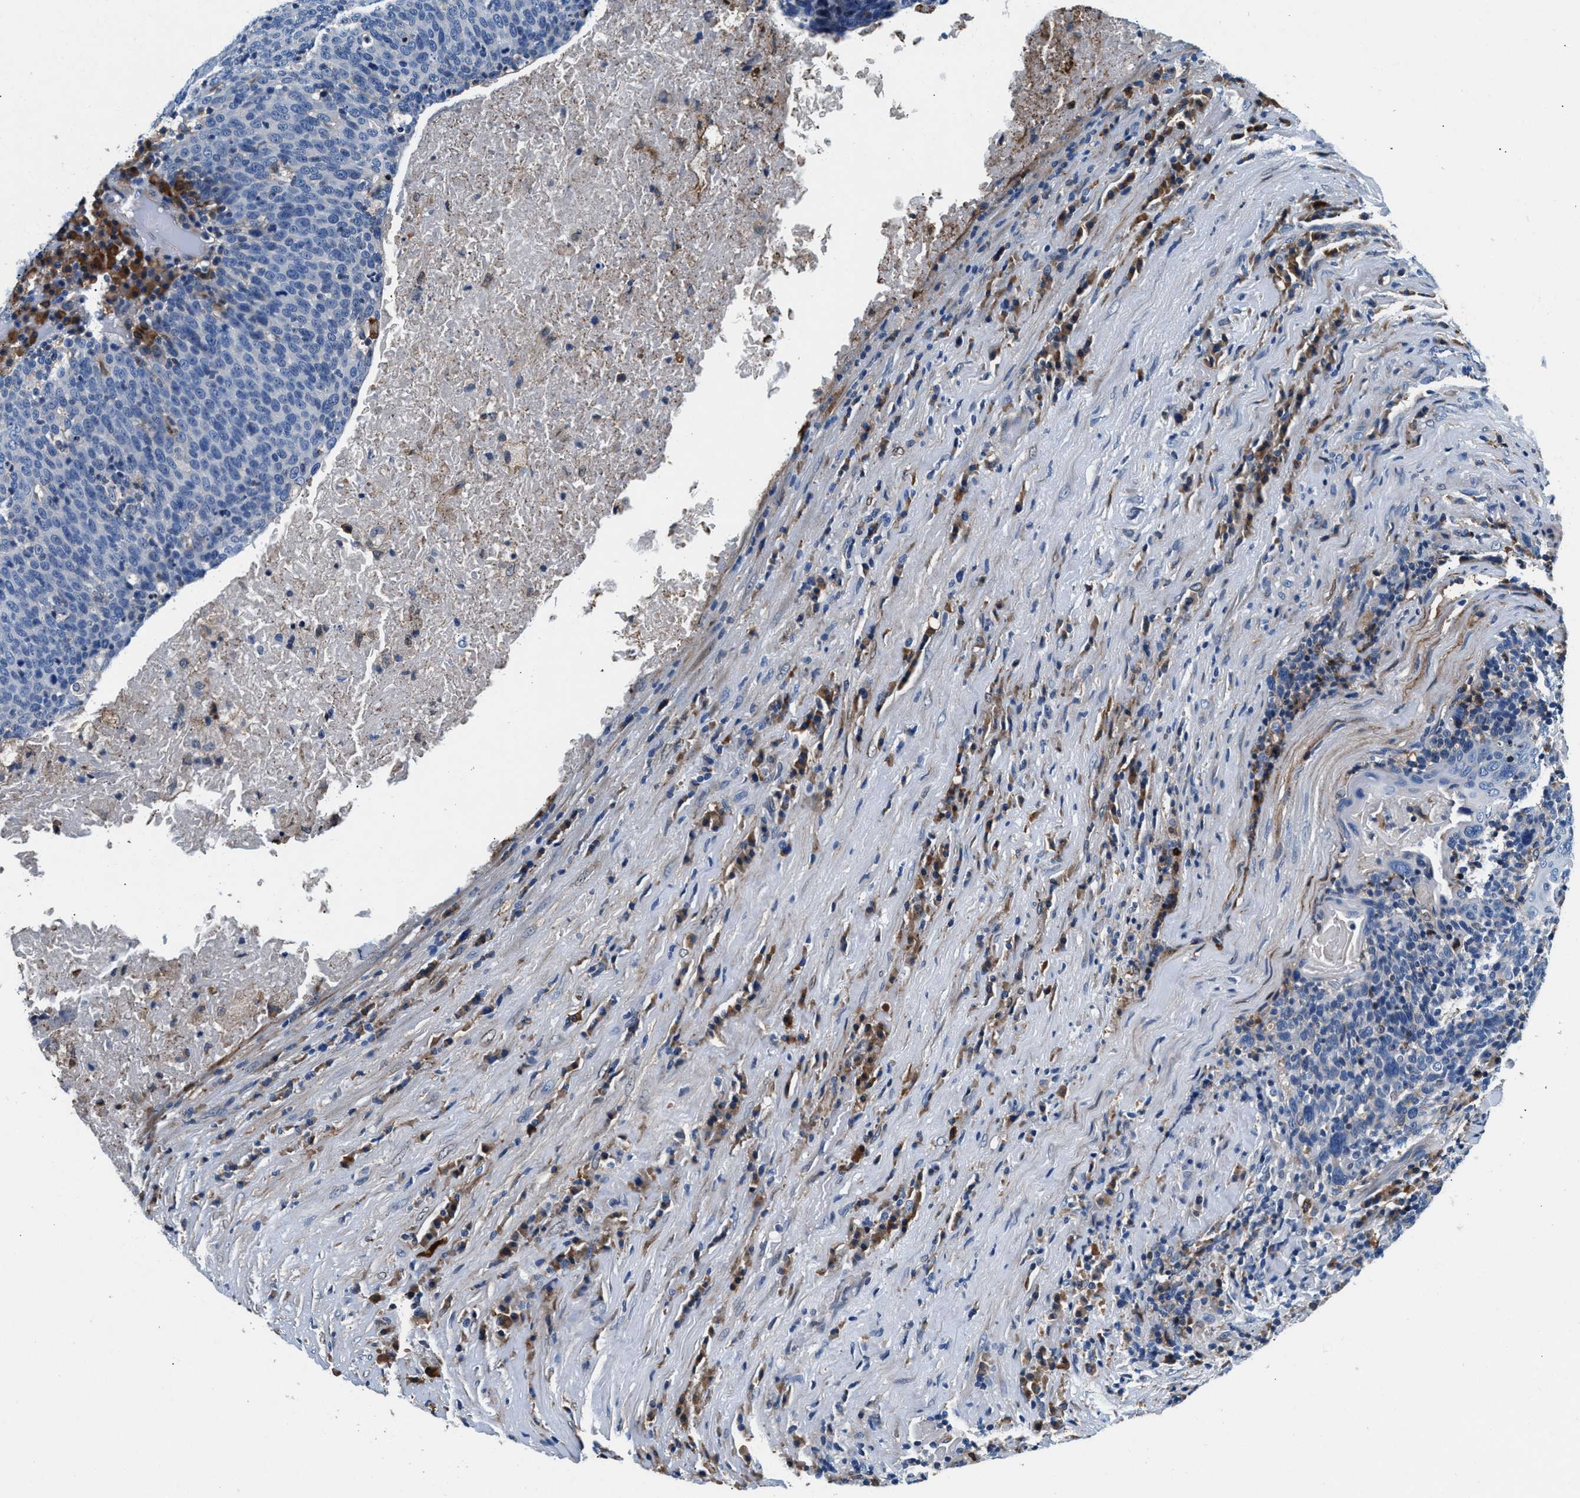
{"staining": {"intensity": "negative", "quantity": "none", "location": "none"}, "tissue": "head and neck cancer", "cell_type": "Tumor cells", "image_type": "cancer", "snomed": [{"axis": "morphology", "description": "Squamous cell carcinoma, NOS"}, {"axis": "morphology", "description": "Squamous cell carcinoma, metastatic, NOS"}, {"axis": "topography", "description": "Lymph node"}, {"axis": "topography", "description": "Head-Neck"}], "caption": "Protein analysis of squamous cell carcinoma (head and neck) reveals no significant expression in tumor cells.", "gene": "SLFN11", "patient": {"sex": "male", "age": 62}}